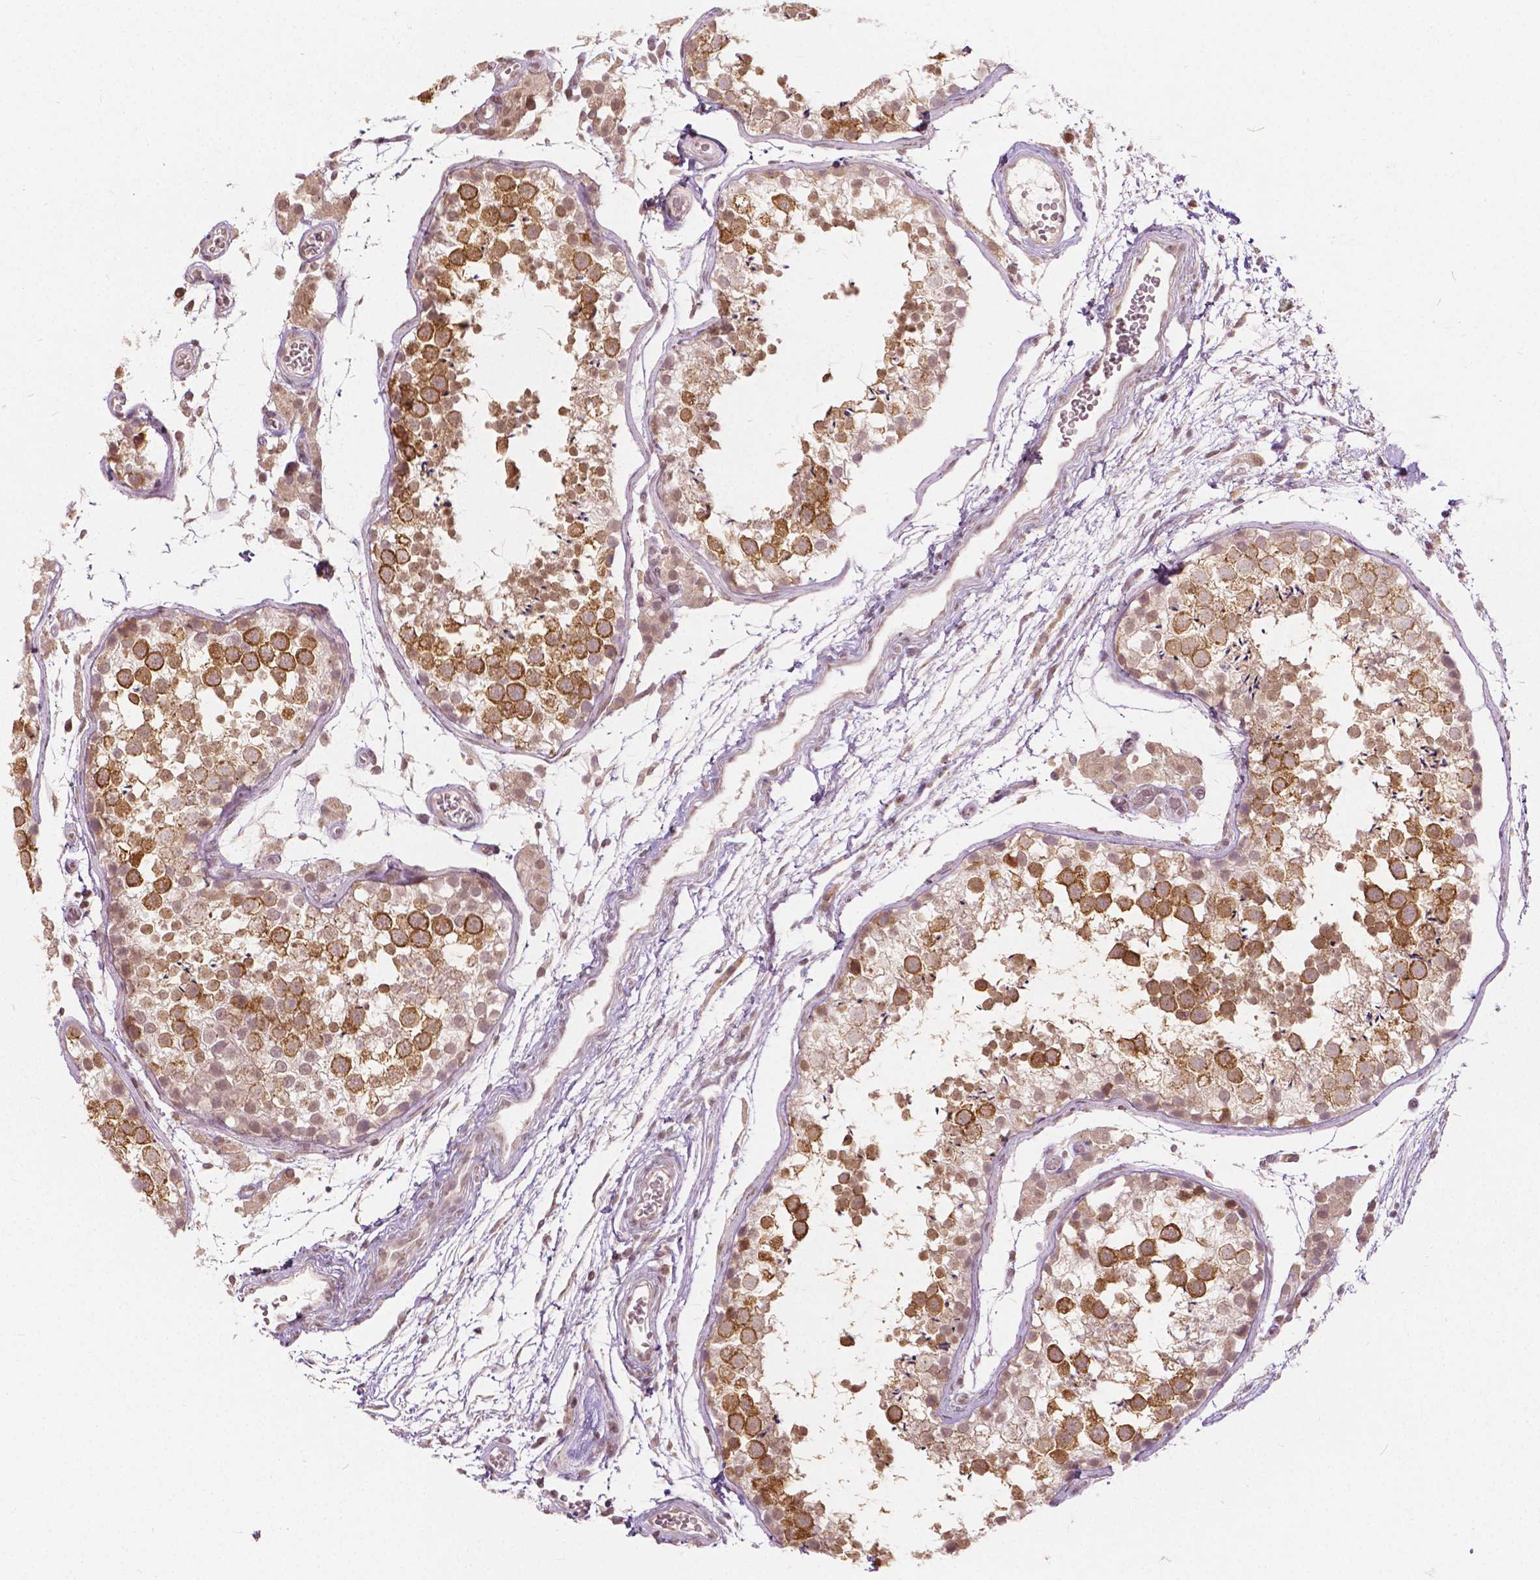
{"staining": {"intensity": "moderate", "quantity": ">75%", "location": "cytoplasmic/membranous"}, "tissue": "testis", "cell_type": "Cells in seminiferous ducts", "image_type": "normal", "snomed": [{"axis": "morphology", "description": "Normal tissue, NOS"}, {"axis": "morphology", "description": "Seminoma, NOS"}, {"axis": "topography", "description": "Testis"}], "caption": "Testis stained for a protein (brown) shows moderate cytoplasmic/membranous positive expression in approximately >75% of cells in seminiferous ducts.", "gene": "HOXA10", "patient": {"sex": "male", "age": 29}}